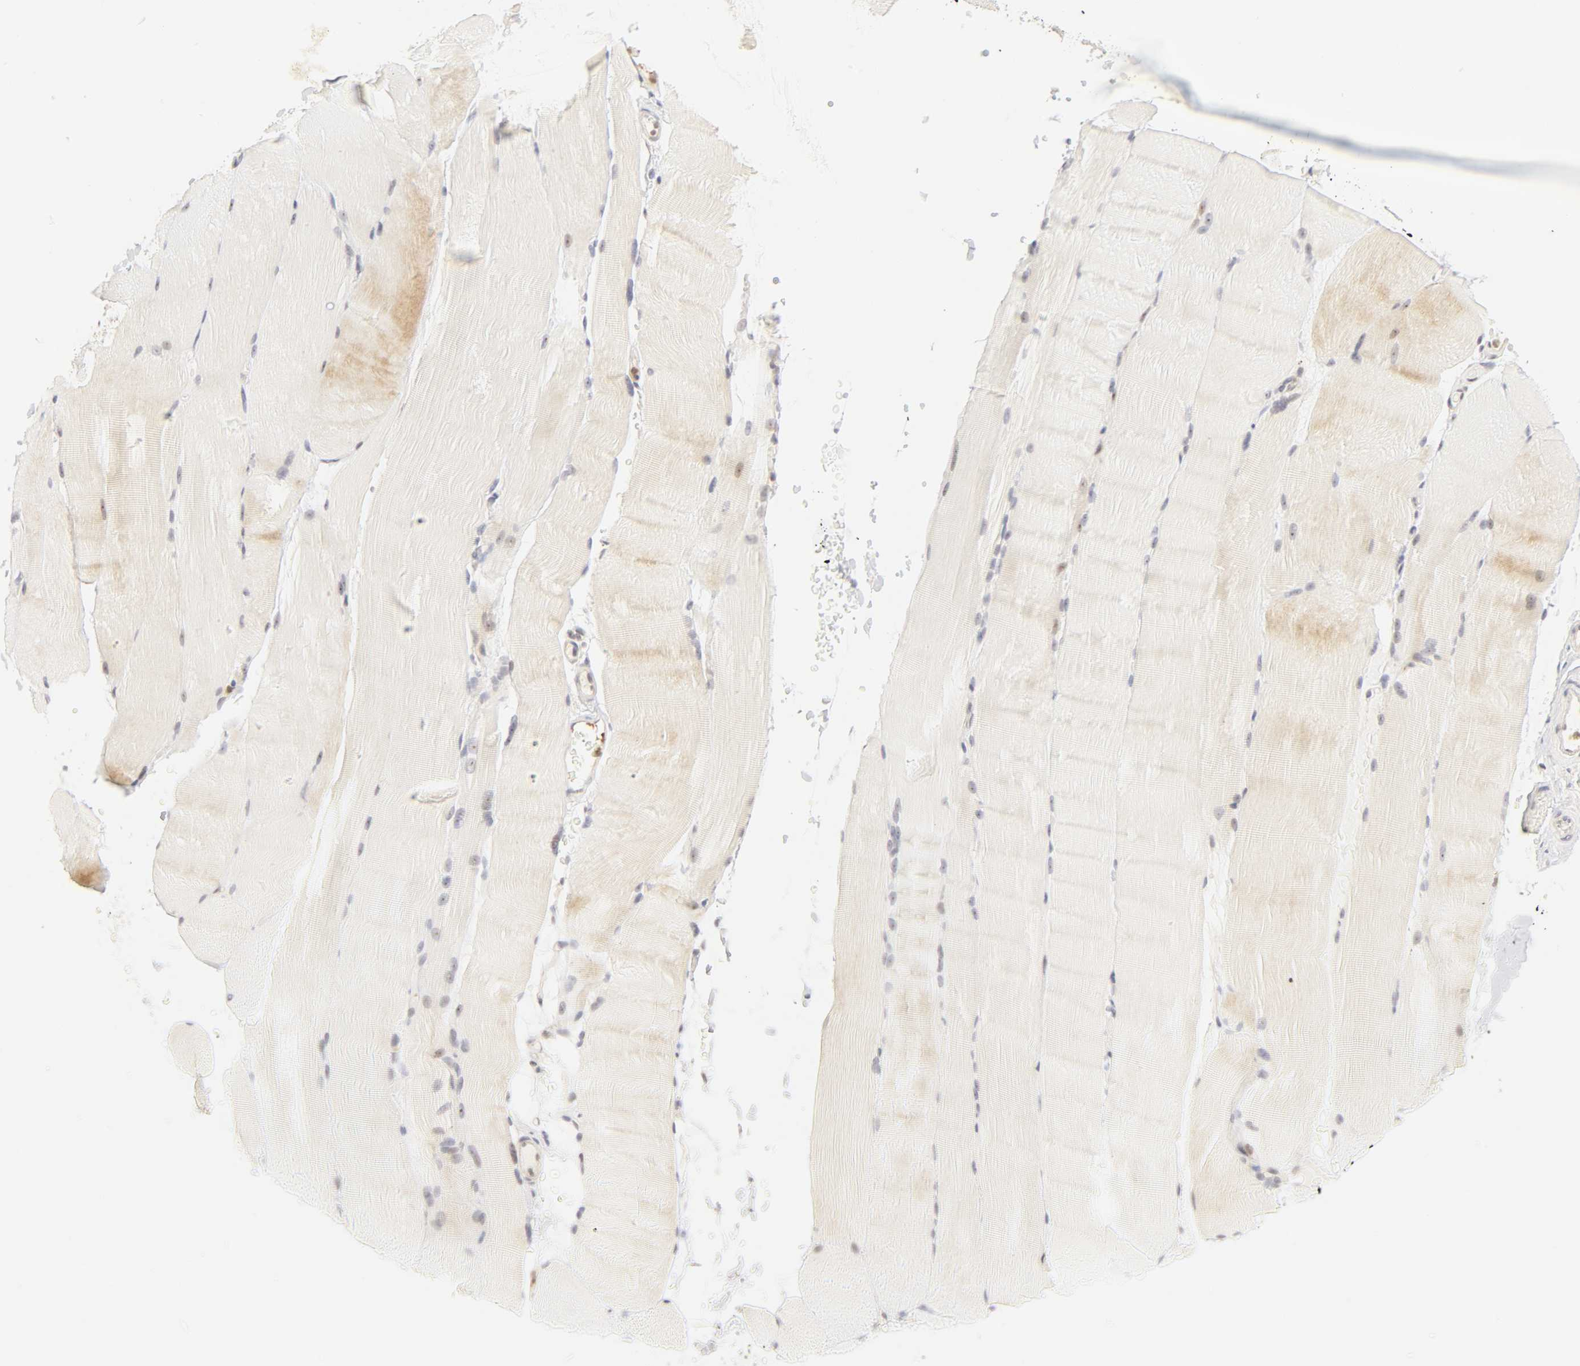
{"staining": {"intensity": "weak", "quantity": "<25%", "location": "cytoplasmic/membranous"}, "tissue": "skeletal muscle", "cell_type": "Myocytes", "image_type": "normal", "snomed": [{"axis": "morphology", "description": "Normal tissue, NOS"}, {"axis": "topography", "description": "Skeletal muscle"}, {"axis": "topography", "description": "Parathyroid gland"}], "caption": "Image shows no significant protein positivity in myocytes of benign skeletal muscle. (Immunohistochemistry, brightfield microscopy, high magnification).", "gene": "KIF2A", "patient": {"sex": "female", "age": 37}}